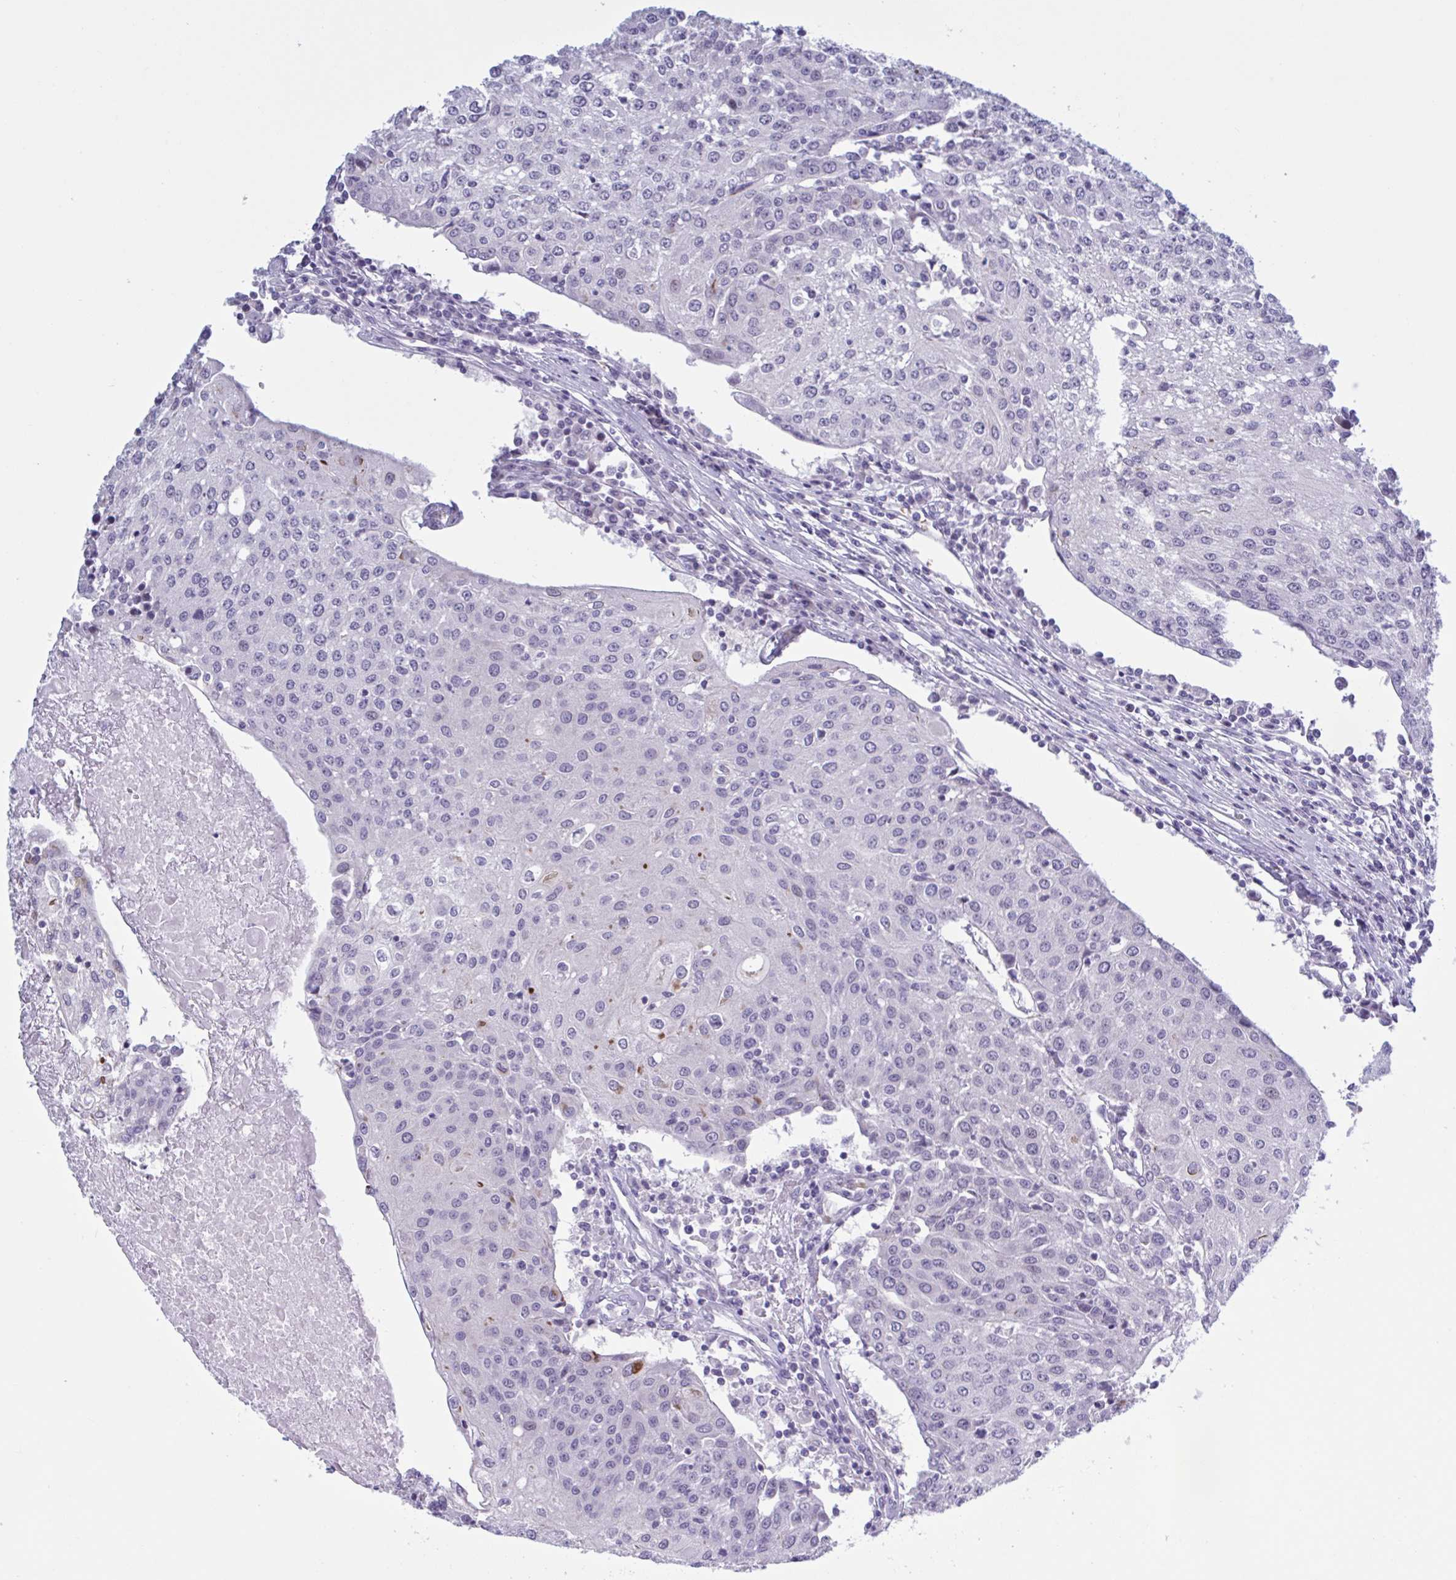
{"staining": {"intensity": "negative", "quantity": "none", "location": "none"}, "tissue": "urothelial cancer", "cell_type": "Tumor cells", "image_type": "cancer", "snomed": [{"axis": "morphology", "description": "Urothelial carcinoma, High grade"}, {"axis": "topography", "description": "Urinary bladder"}], "caption": "A high-resolution micrograph shows immunohistochemistry (IHC) staining of urothelial cancer, which exhibits no significant positivity in tumor cells. (DAB immunohistochemistry with hematoxylin counter stain).", "gene": "HSD11B2", "patient": {"sex": "female", "age": 85}}